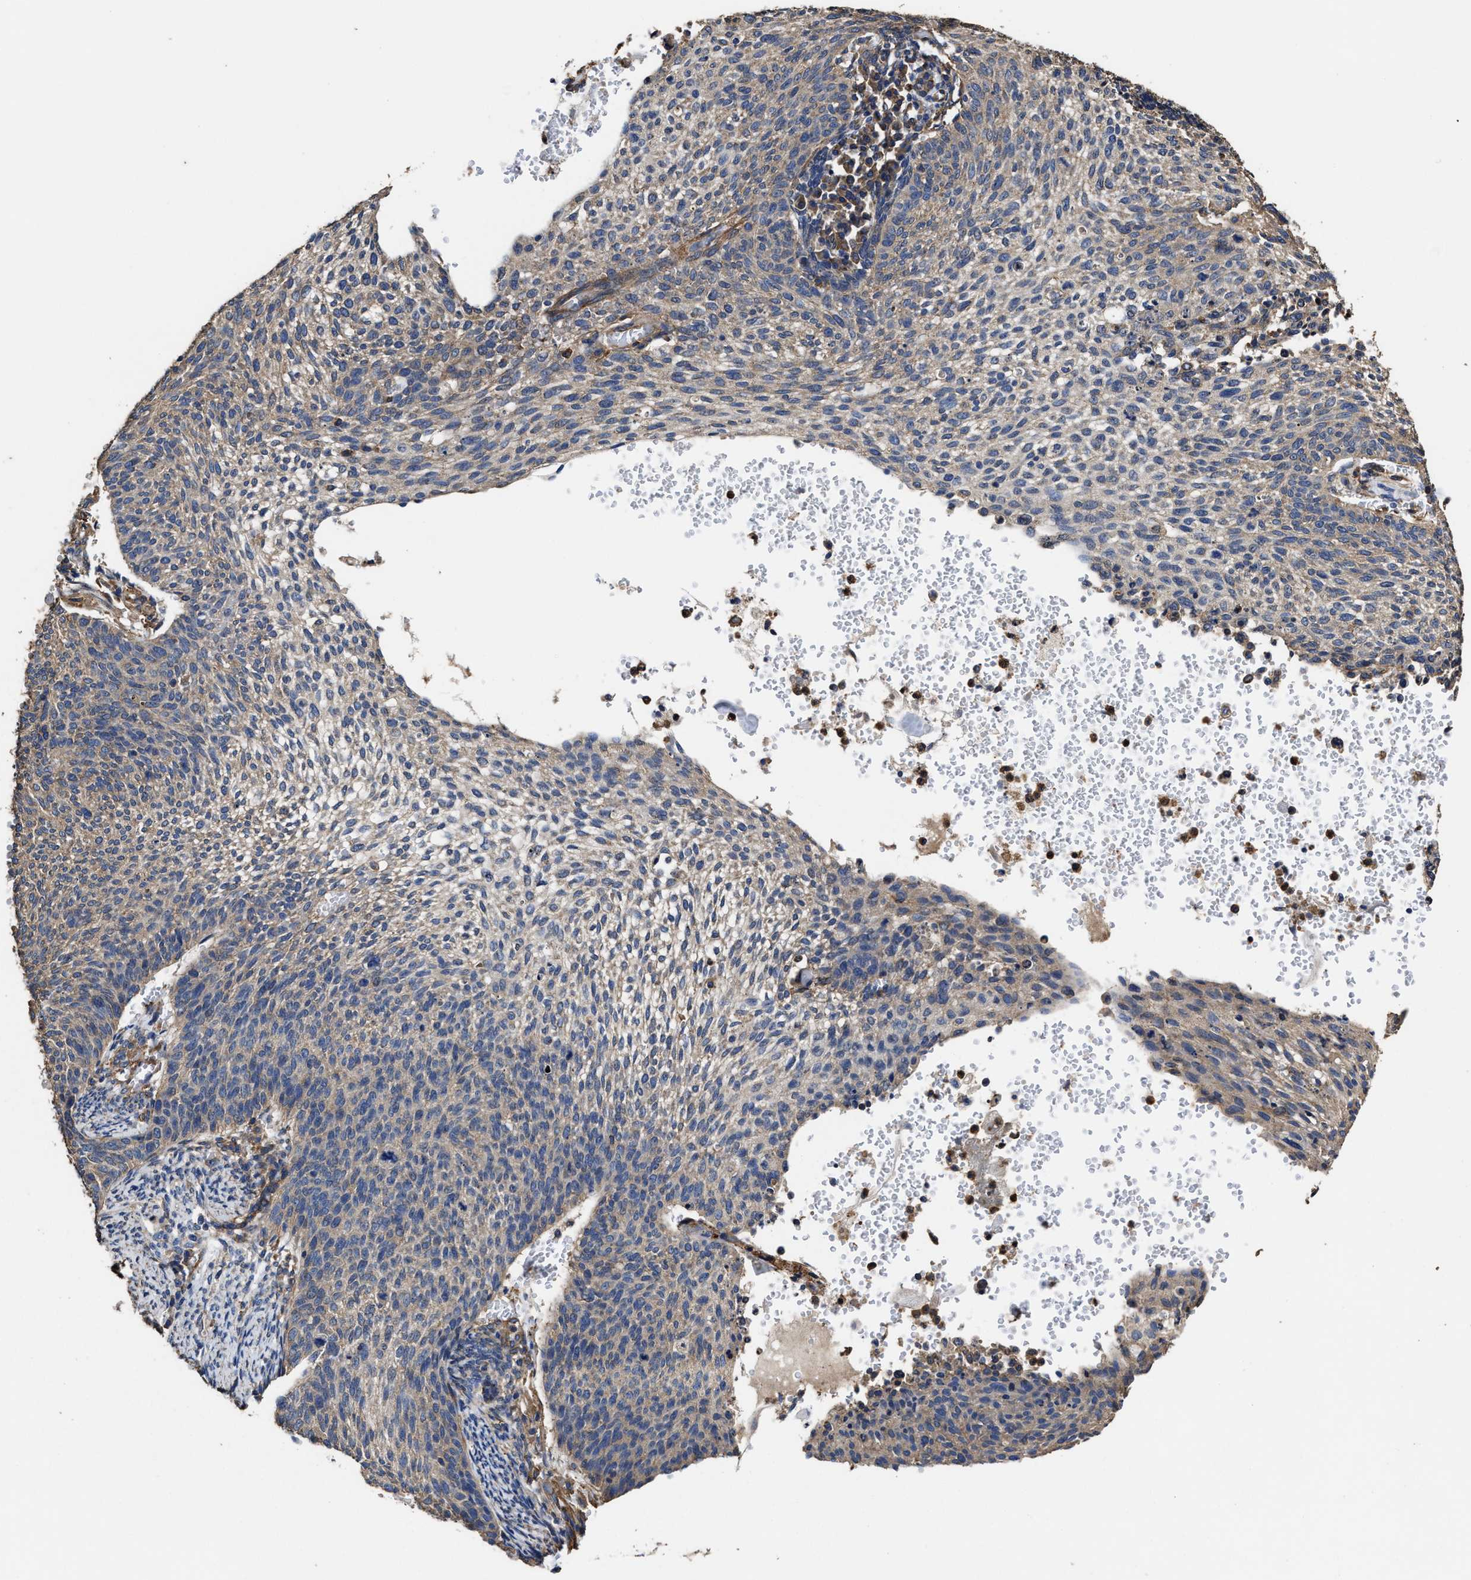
{"staining": {"intensity": "weak", "quantity": ">75%", "location": "cytoplasmic/membranous"}, "tissue": "cervical cancer", "cell_type": "Tumor cells", "image_type": "cancer", "snomed": [{"axis": "morphology", "description": "Squamous cell carcinoma, NOS"}, {"axis": "topography", "description": "Cervix"}], "caption": "IHC photomicrograph of human cervical cancer (squamous cell carcinoma) stained for a protein (brown), which reveals low levels of weak cytoplasmic/membranous positivity in about >75% of tumor cells.", "gene": "SFXN4", "patient": {"sex": "female", "age": 70}}